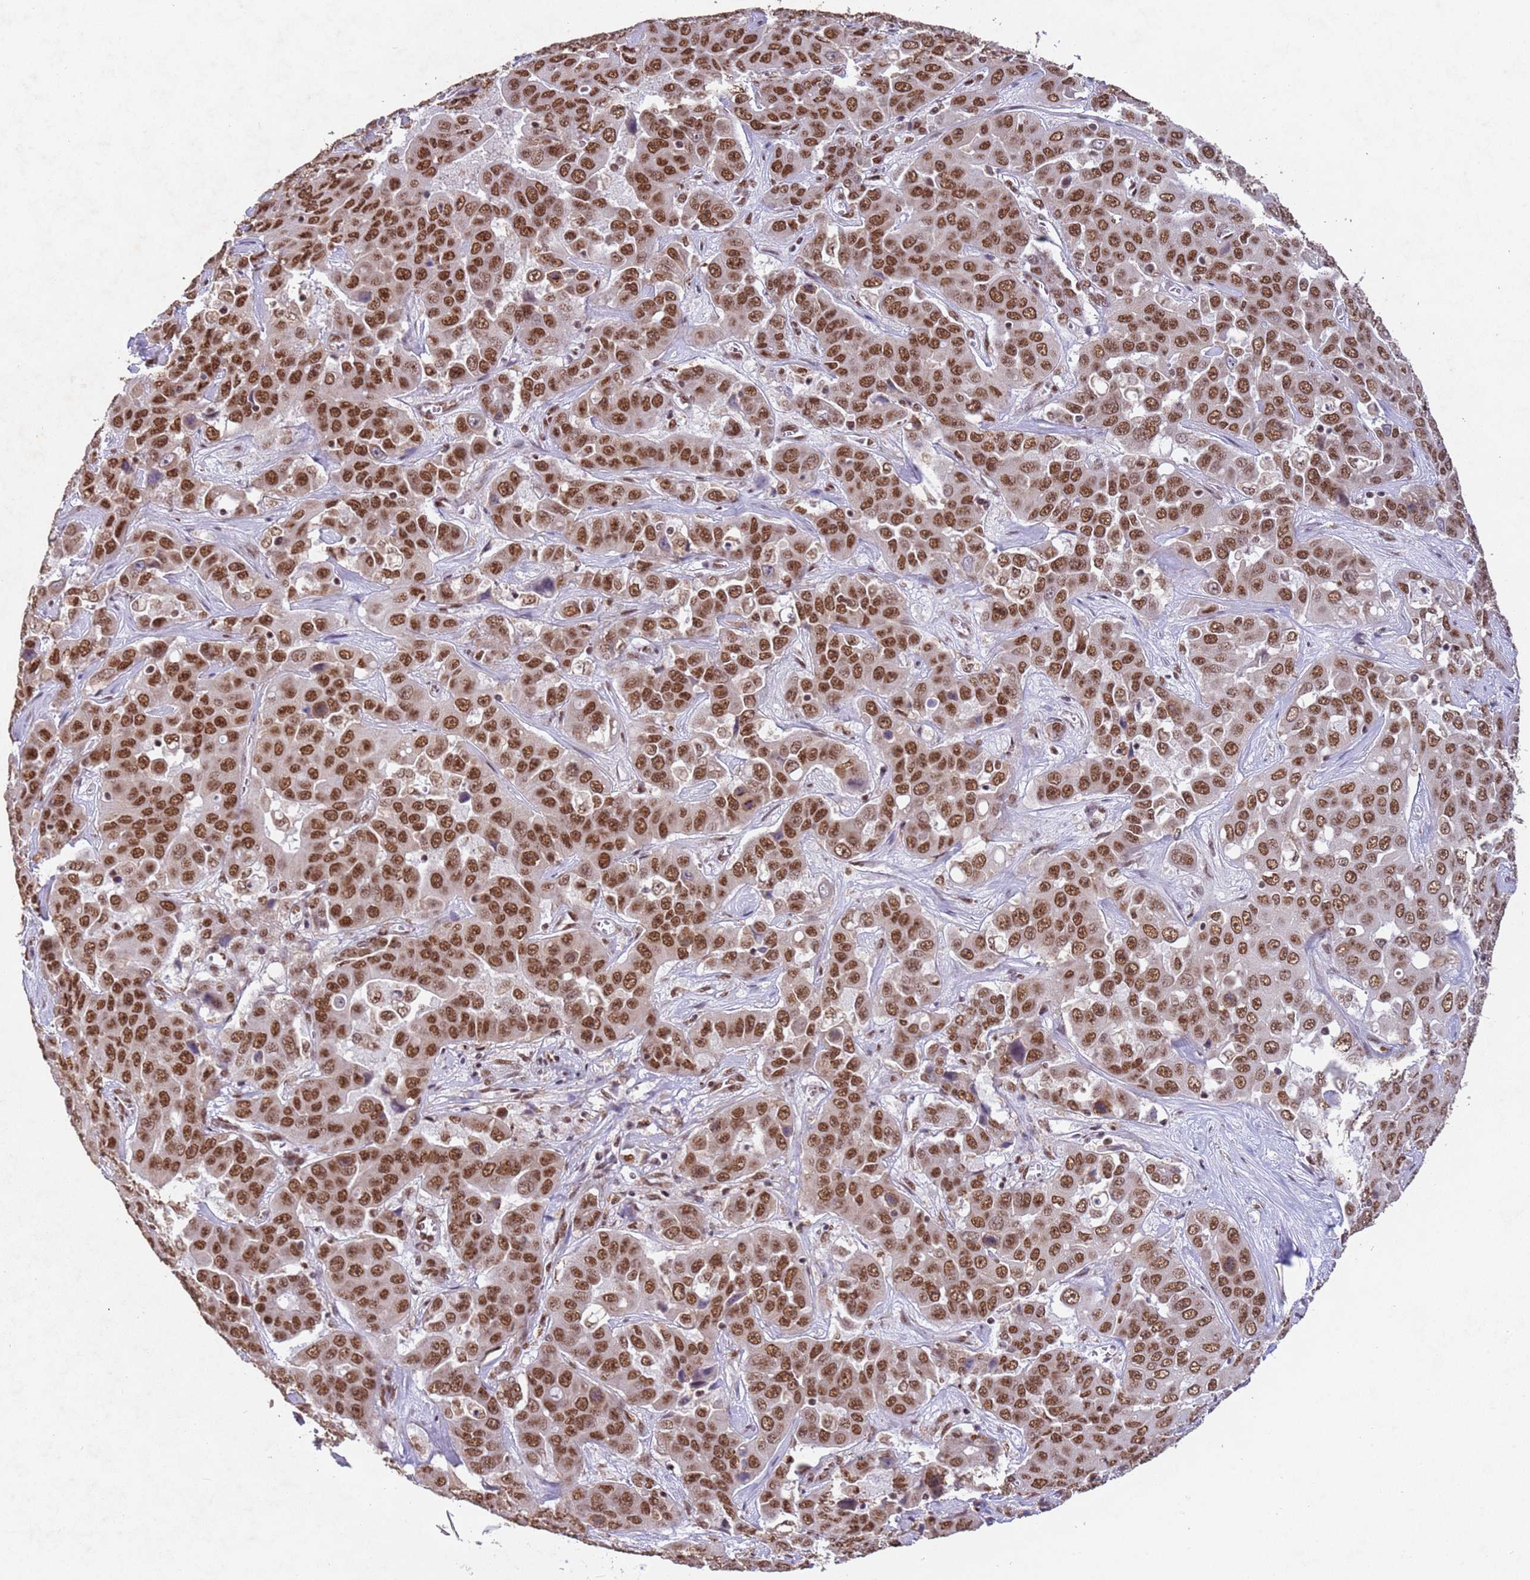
{"staining": {"intensity": "moderate", "quantity": ">75%", "location": "nuclear"}, "tissue": "liver cancer", "cell_type": "Tumor cells", "image_type": "cancer", "snomed": [{"axis": "morphology", "description": "Cholangiocarcinoma"}, {"axis": "topography", "description": "Liver"}], "caption": "Moderate nuclear protein expression is seen in approximately >75% of tumor cells in cholangiocarcinoma (liver).", "gene": "ESF1", "patient": {"sex": "female", "age": 52}}